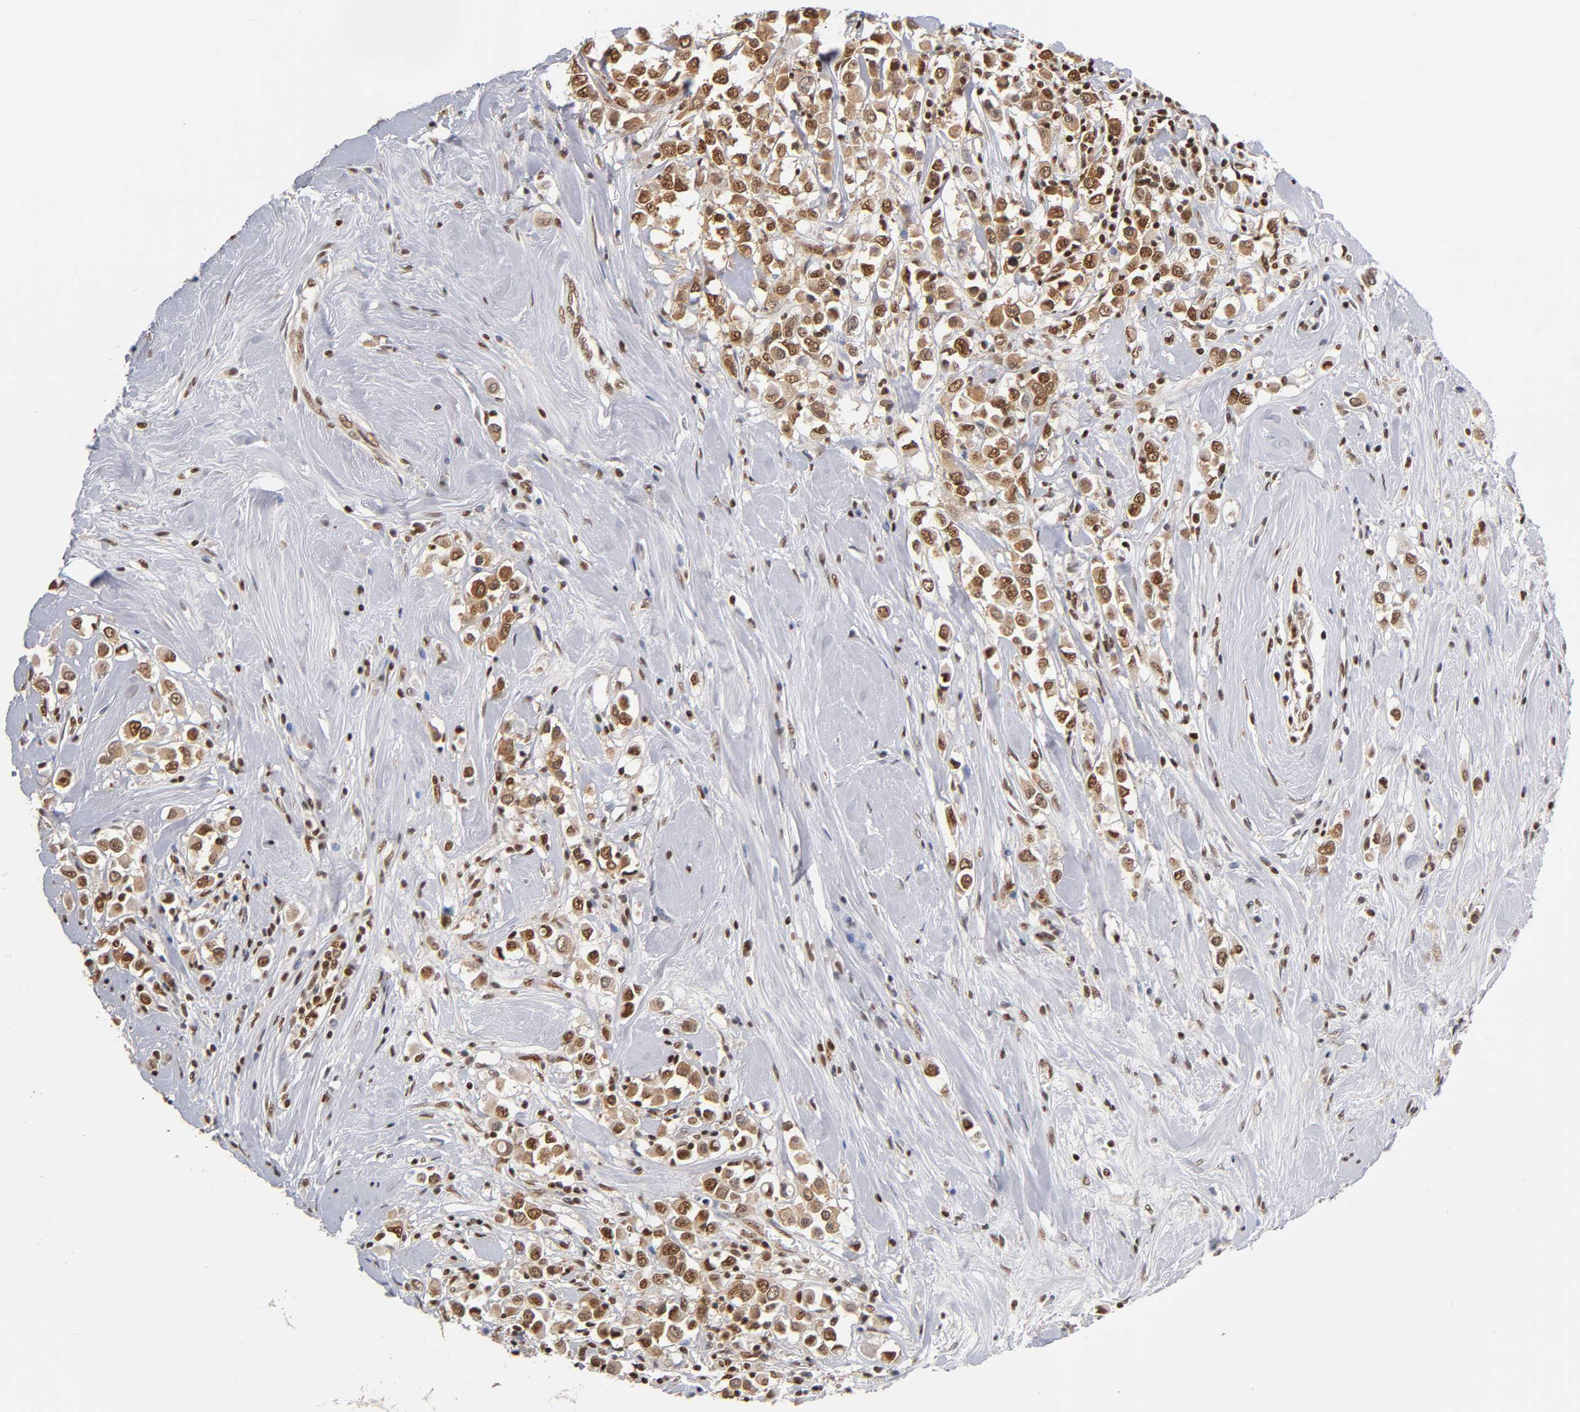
{"staining": {"intensity": "strong", "quantity": ">75%", "location": "nuclear"}, "tissue": "breast cancer", "cell_type": "Tumor cells", "image_type": "cancer", "snomed": [{"axis": "morphology", "description": "Duct carcinoma"}, {"axis": "topography", "description": "Breast"}], "caption": "Immunohistochemical staining of human breast invasive ductal carcinoma shows high levels of strong nuclear staining in approximately >75% of tumor cells. (Brightfield microscopy of DAB IHC at high magnification).", "gene": "ILKAP", "patient": {"sex": "female", "age": 61}}